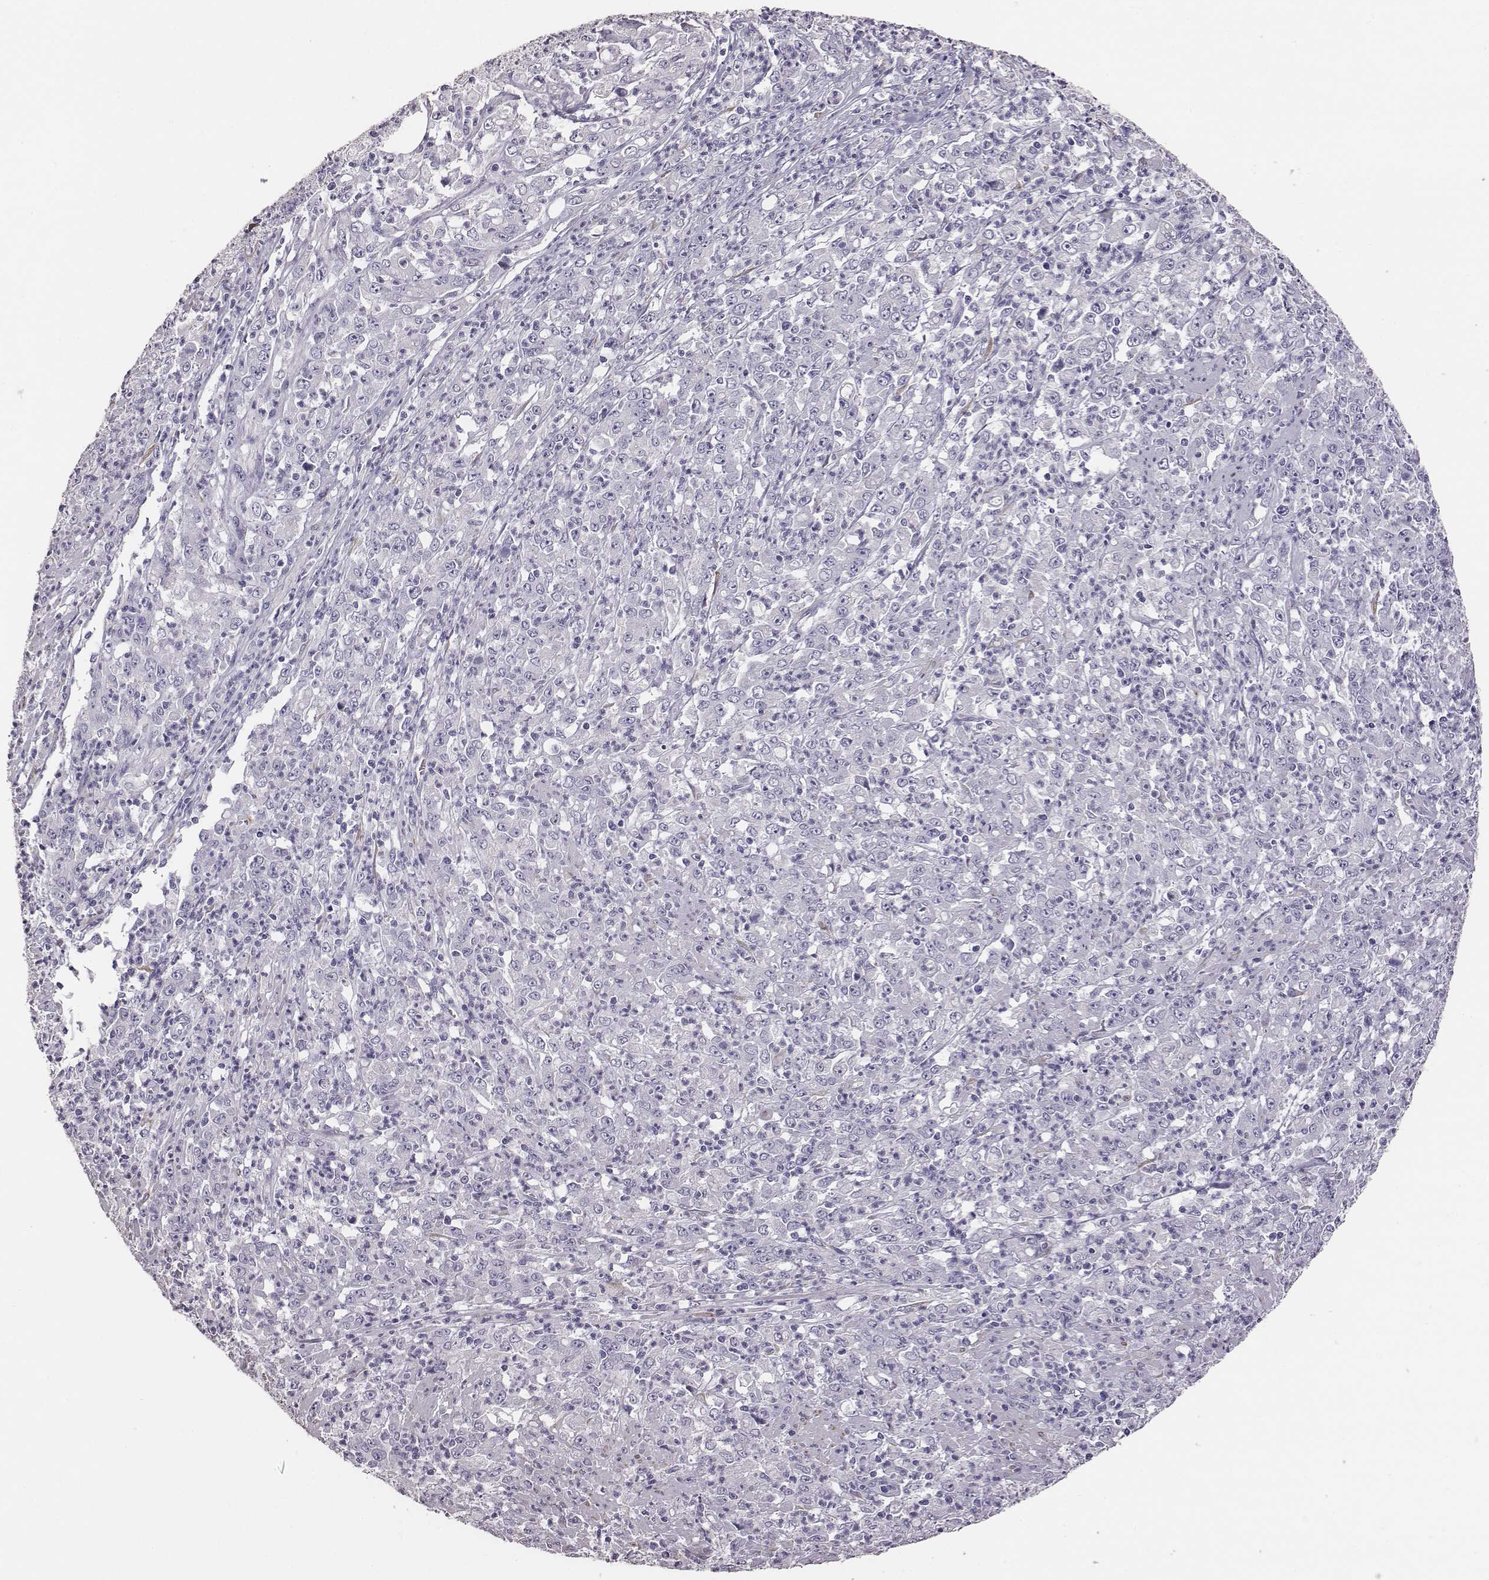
{"staining": {"intensity": "negative", "quantity": "none", "location": "none"}, "tissue": "stomach cancer", "cell_type": "Tumor cells", "image_type": "cancer", "snomed": [{"axis": "morphology", "description": "Adenocarcinoma, NOS"}, {"axis": "topography", "description": "Stomach, lower"}], "caption": "Micrograph shows no significant protein expression in tumor cells of stomach adenocarcinoma.", "gene": "GUCA1A", "patient": {"sex": "female", "age": 71}}